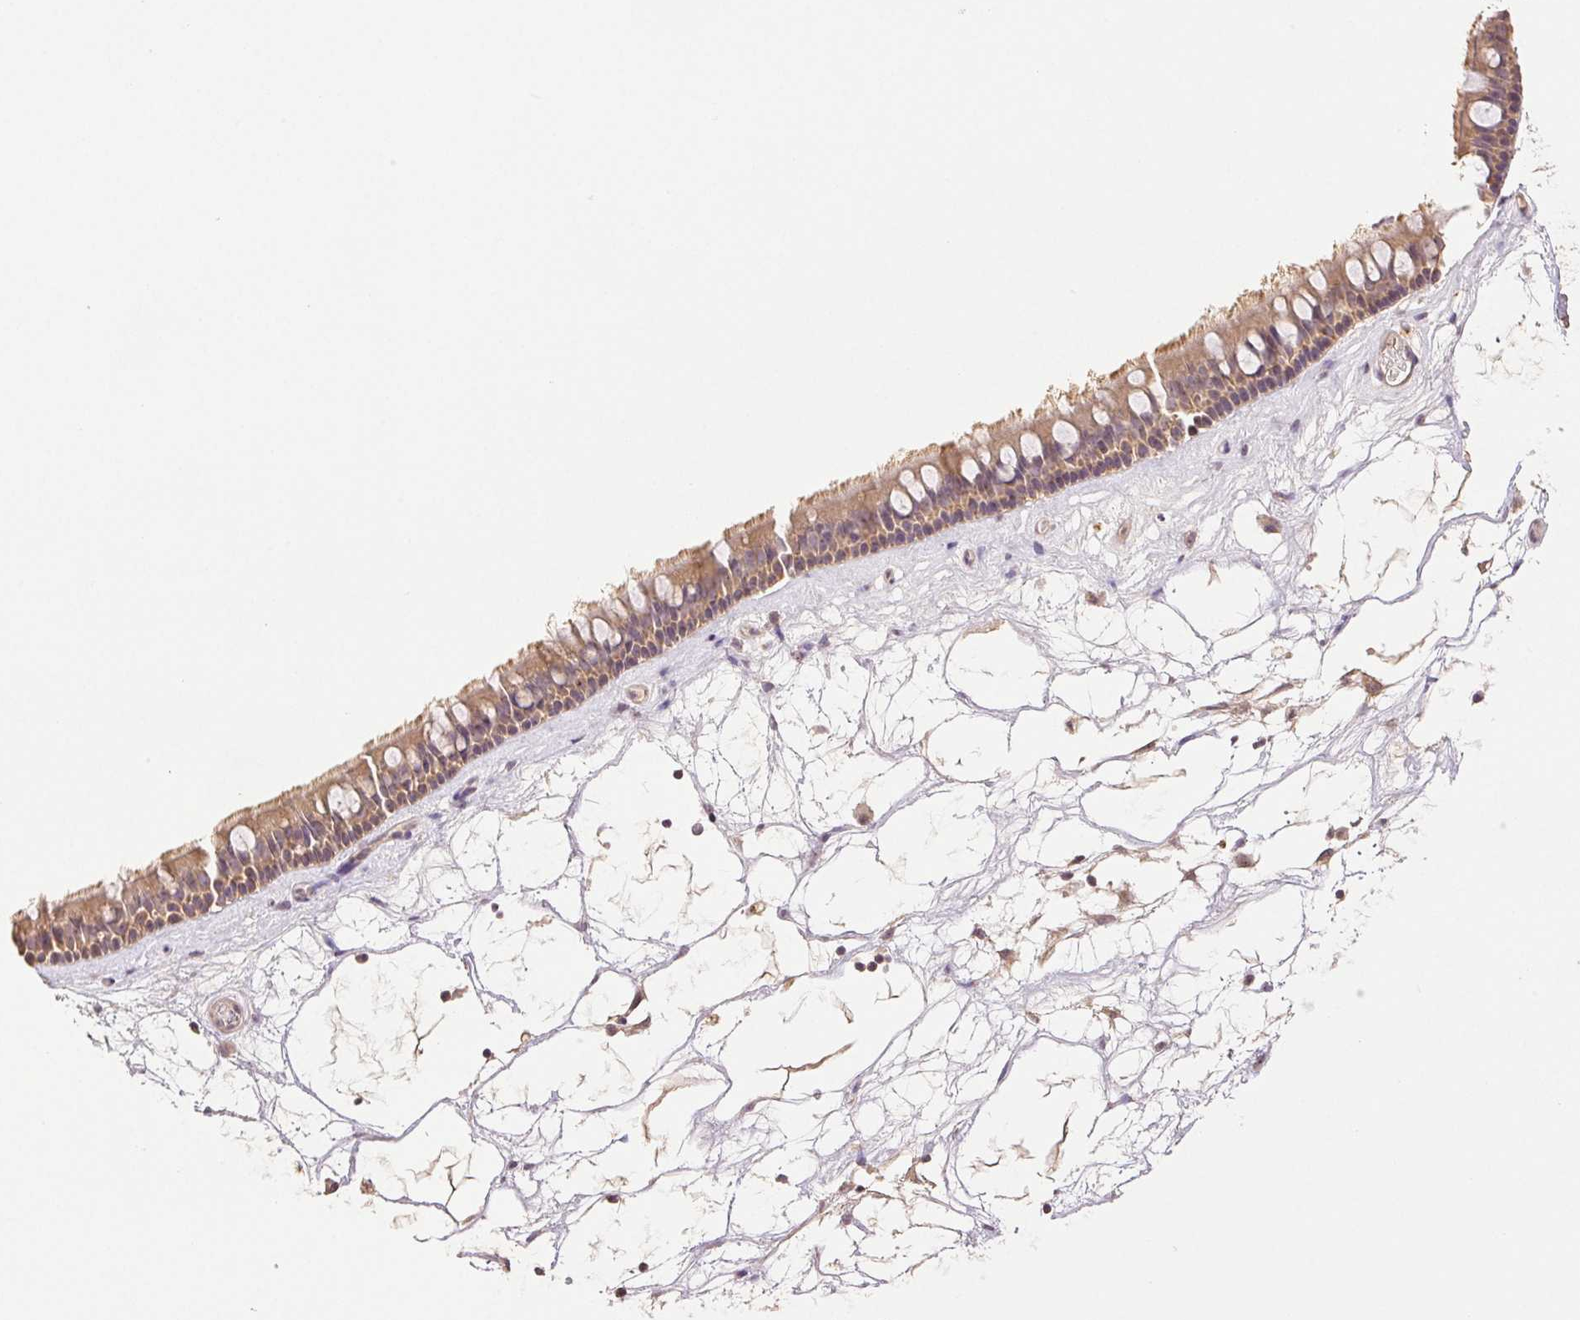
{"staining": {"intensity": "moderate", "quantity": "25%-75%", "location": "cytoplasmic/membranous"}, "tissue": "nasopharynx", "cell_type": "Respiratory epithelial cells", "image_type": "normal", "snomed": [{"axis": "morphology", "description": "Normal tissue, NOS"}, {"axis": "topography", "description": "Nasopharynx"}], "caption": "Respiratory epithelial cells display medium levels of moderate cytoplasmic/membranous staining in approximately 25%-75% of cells in unremarkable human nasopharynx.", "gene": "TMEM253", "patient": {"sex": "male", "age": 68}}